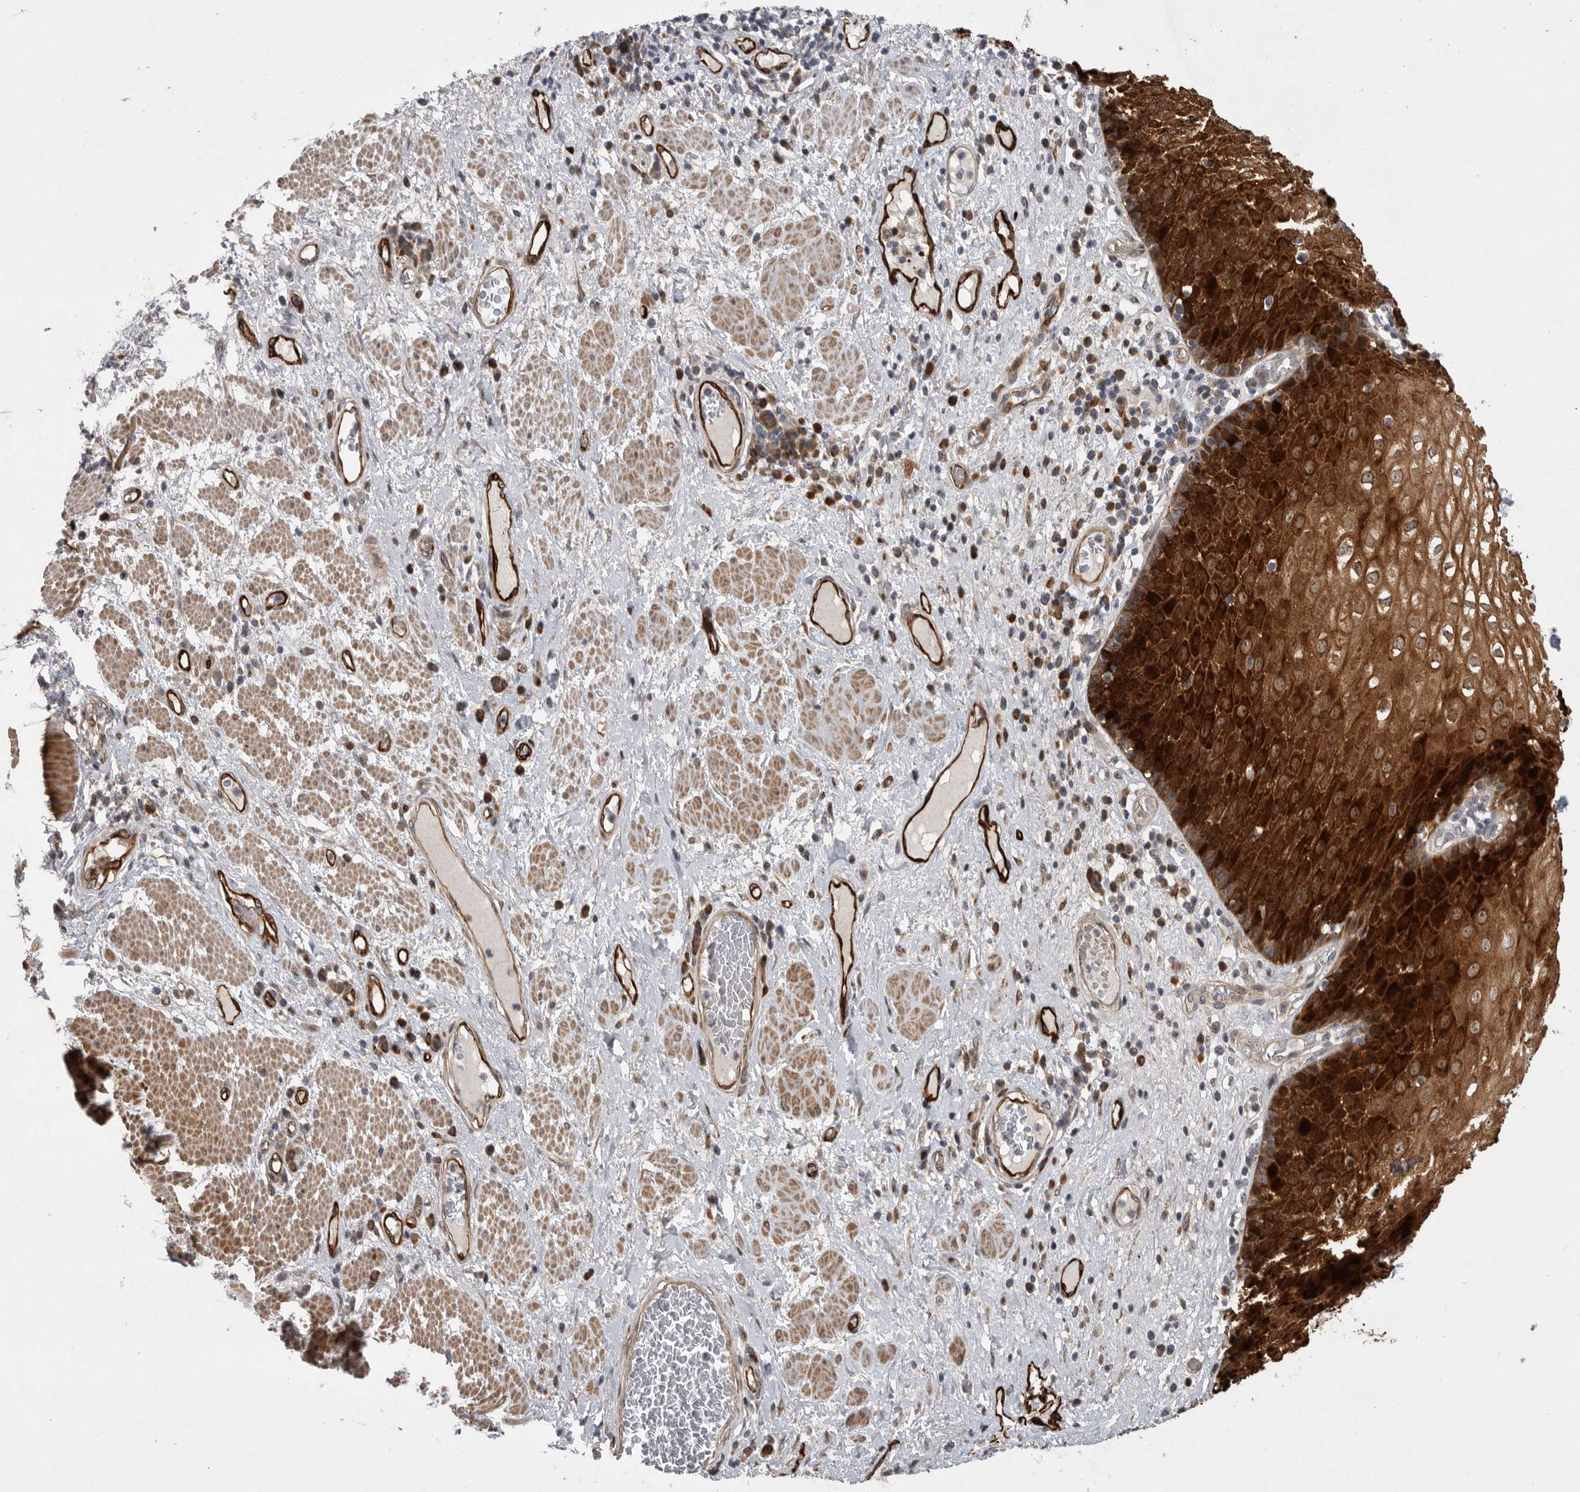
{"staining": {"intensity": "strong", "quantity": ">75%", "location": "cytoplasmic/membranous"}, "tissue": "esophagus", "cell_type": "Squamous epithelial cells", "image_type": "normal", "snomed": [{"axis": "morphology", "description": "Normal tissue, NOS"}, {"axis": "morphology", "description": "Adenocarcinoma, NOS"}, {"axis": "topography", "description": "Esophagus"}], "caption": "Esophagus stained with a brown dye displays strong cytoplasmic/membranous positive staining in approximately >75% of squamous epithelial cells.", "gene": "MPDZ", "patient": {"sex": "male", "age": 62}}